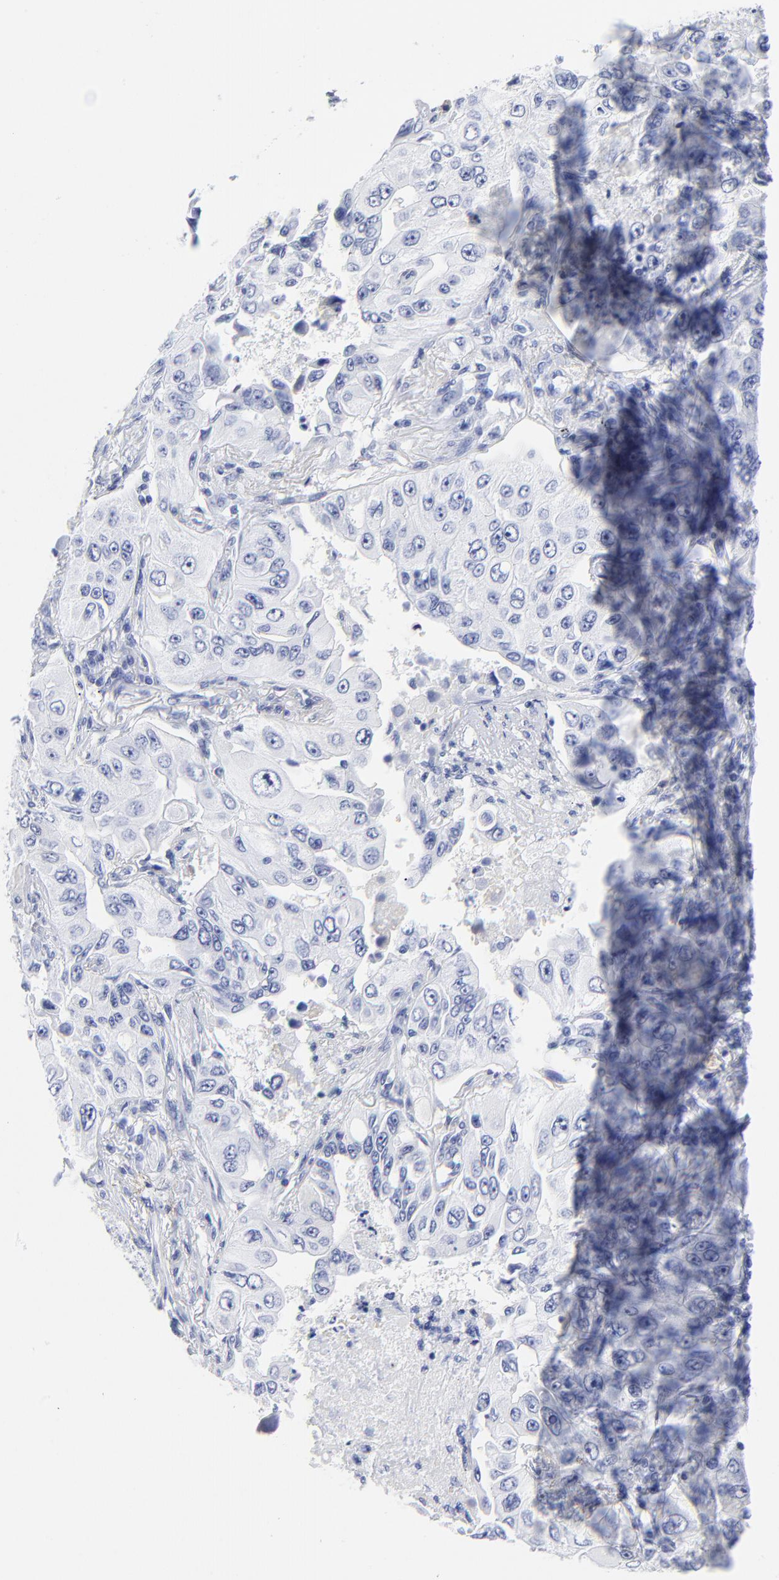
{"staining": {"intensity": "negative", "quantity": "none", "location": "none"}, "tissue": "lung cancer", "cell_type": "Tumor cells", "image_type": "cancer", "snomed": [{"axis": "morphology", "description": "Adenocarcinoma, NOS"}, {"axis": "topography", "description": "Lung"}], "caption": "Tumor cells show no significant expression in adenocarcinoma (lung).", "gene": "DCN", "patient": {"sex": "male", "age": 84}}